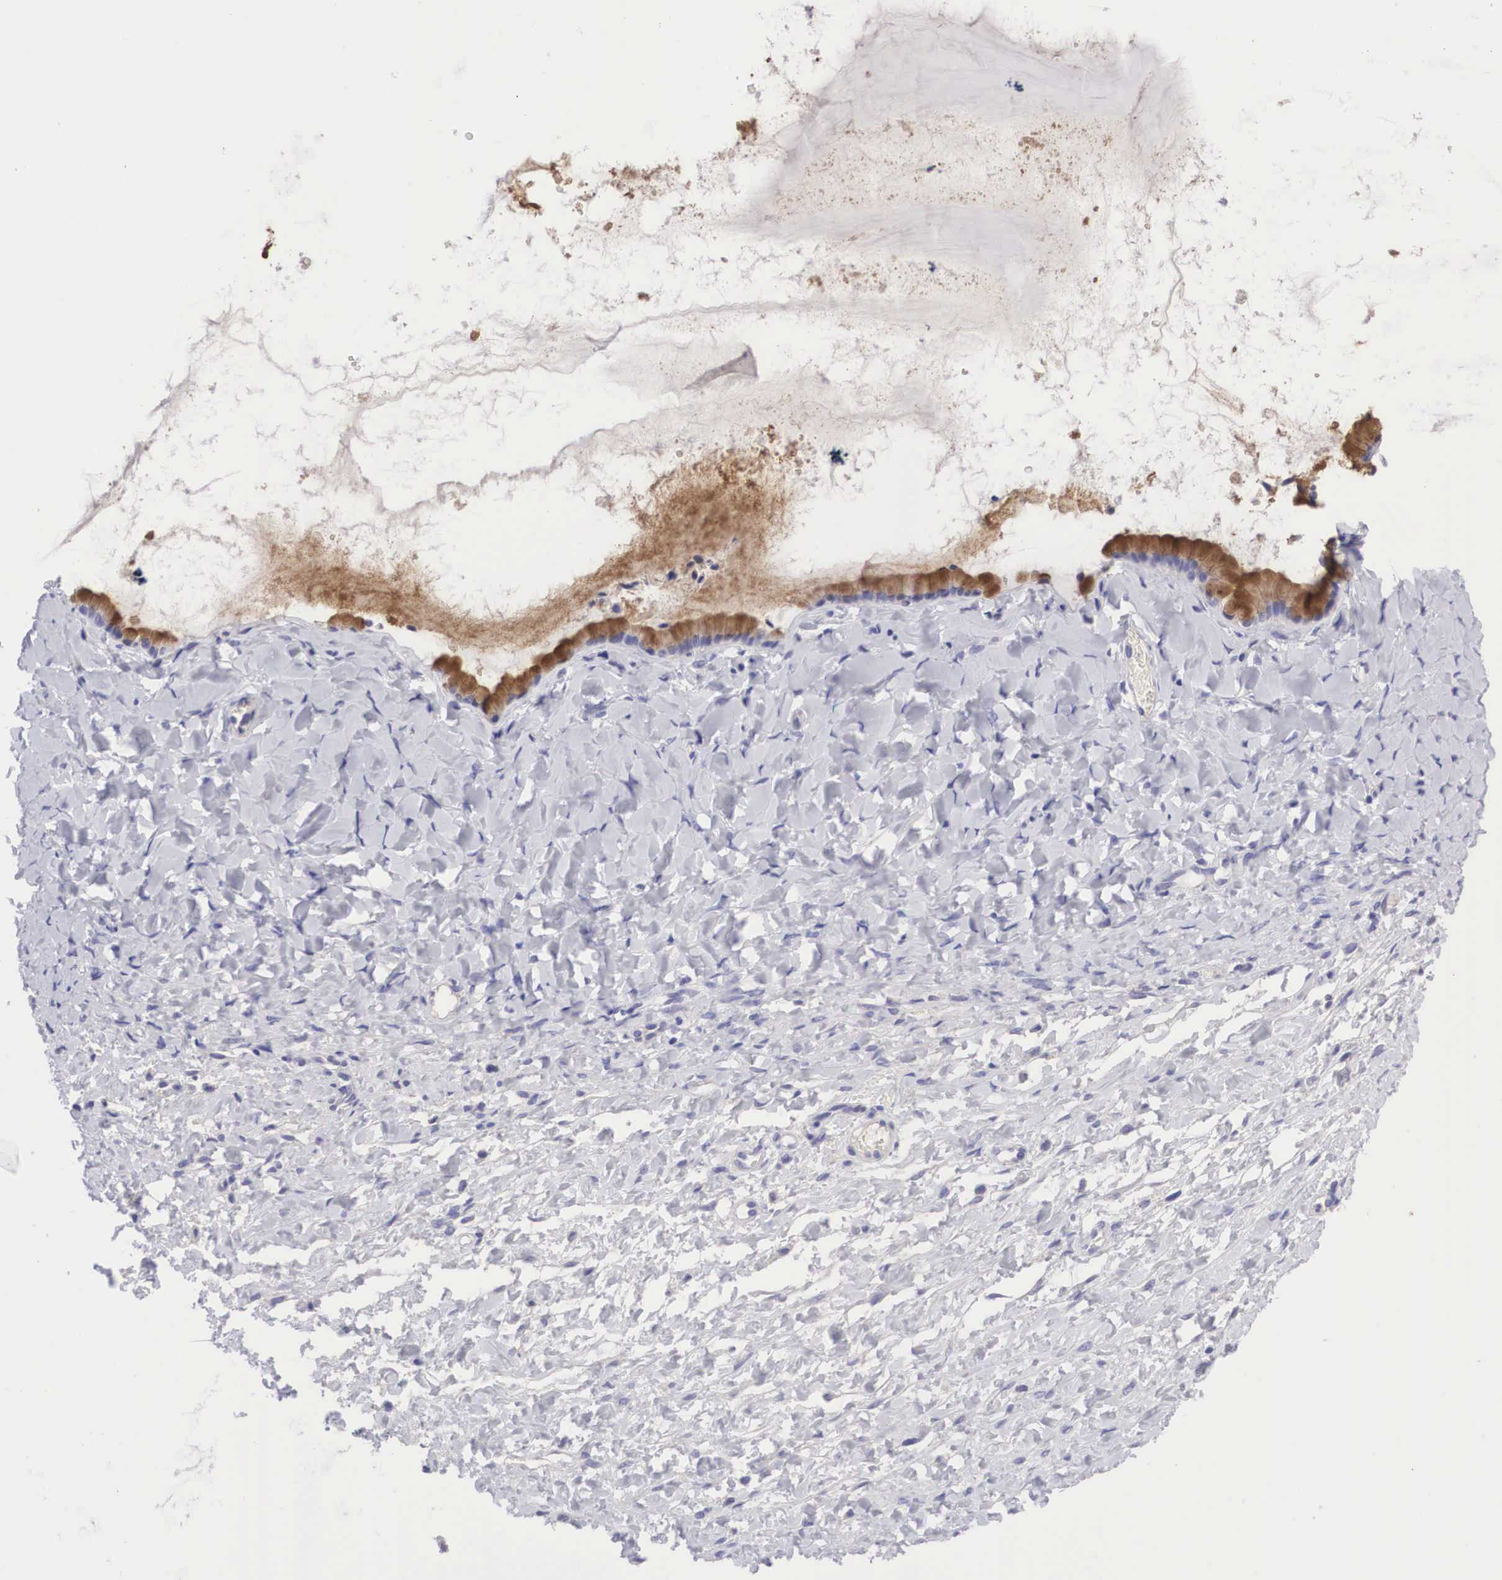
{"staining": {"intensity": "negative", "quantity": "none", "location": "none"}, "tissue": "ovarian cancer", "cell_type": "Tumor cells", "image_type": "cancer", "snomed": [{"axis": "morphology", "description": "Cystadenocarcinoma, mucinous, NOS"}, {"axis": "topography", "description": "Ovary"}], "caption": "This is a photomicrograph of immunohistochemistry (IHC) staining of ovarian cancer (mucinous cystadenocarcinoma), which shows no positivity in tumor cells. (Brightfield microscopy of DAB (3,3'-diaminobenzidine) IHC at high magnification).", "gene": "CLU", "patient": {"sex": "female", "age": 41}}